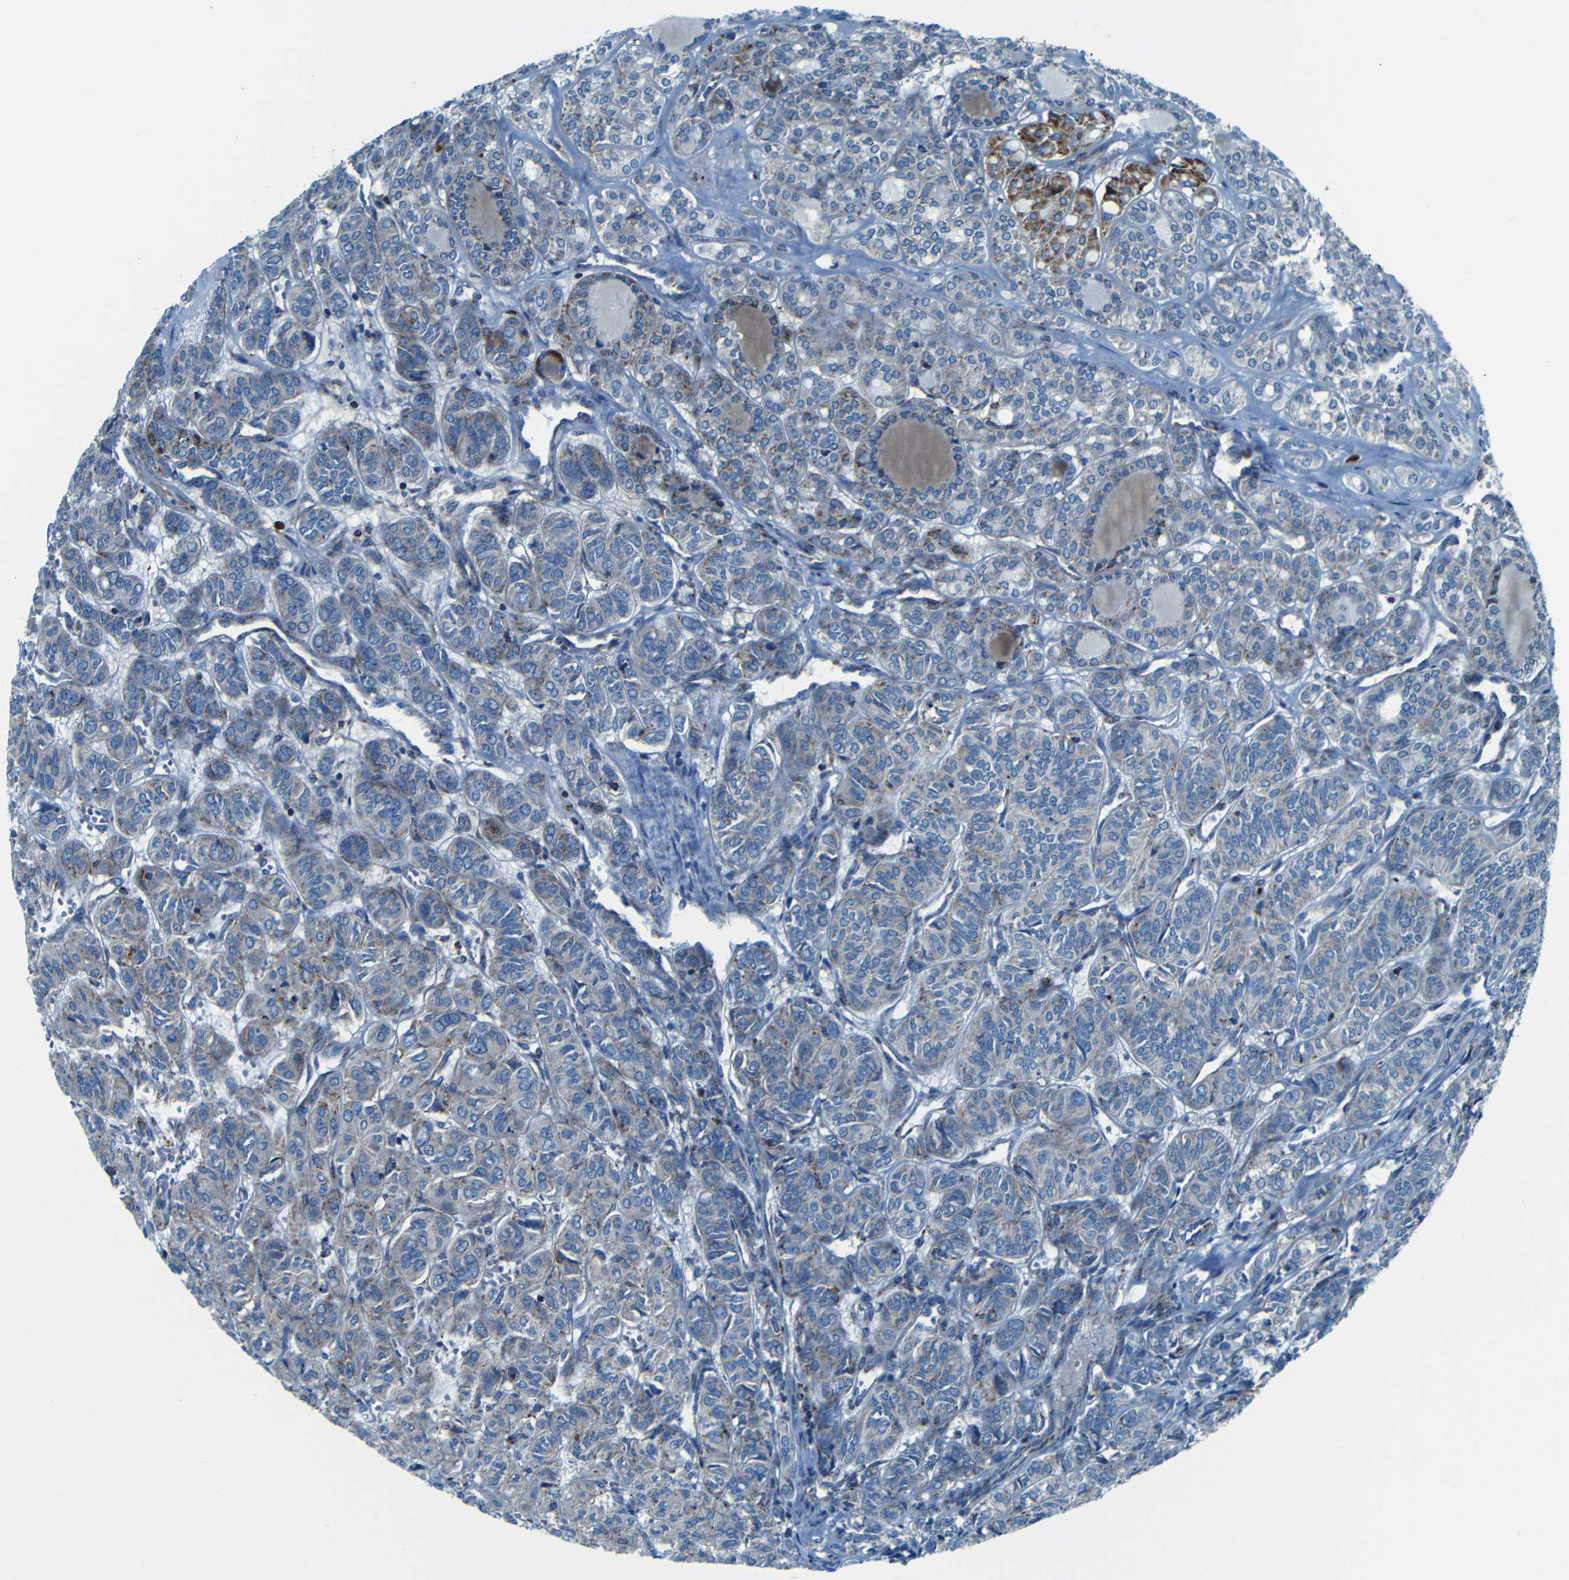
{"staining": {"intensity": "moderate", "quantity": "25%-75%", "location": "cytoplasmic/membranous"}, "tissue": "thyroid cancer", "cell_type": "Tumor cells", "image_type": "cancer", "snomed": [{"axis": "morphology", "description": "Follicular adenoma carcinoma, NOS"}, {"axis": "topography", "description": "Thyroid gland"}], "caption": "Protein staining of thyroid cancer tissue shows moderate cytoplasmic/membranous expression in approximately 25%-75% of tumor cells.", "gene": "WSCD2", "patient": {"sex": "female", "age": 71}}